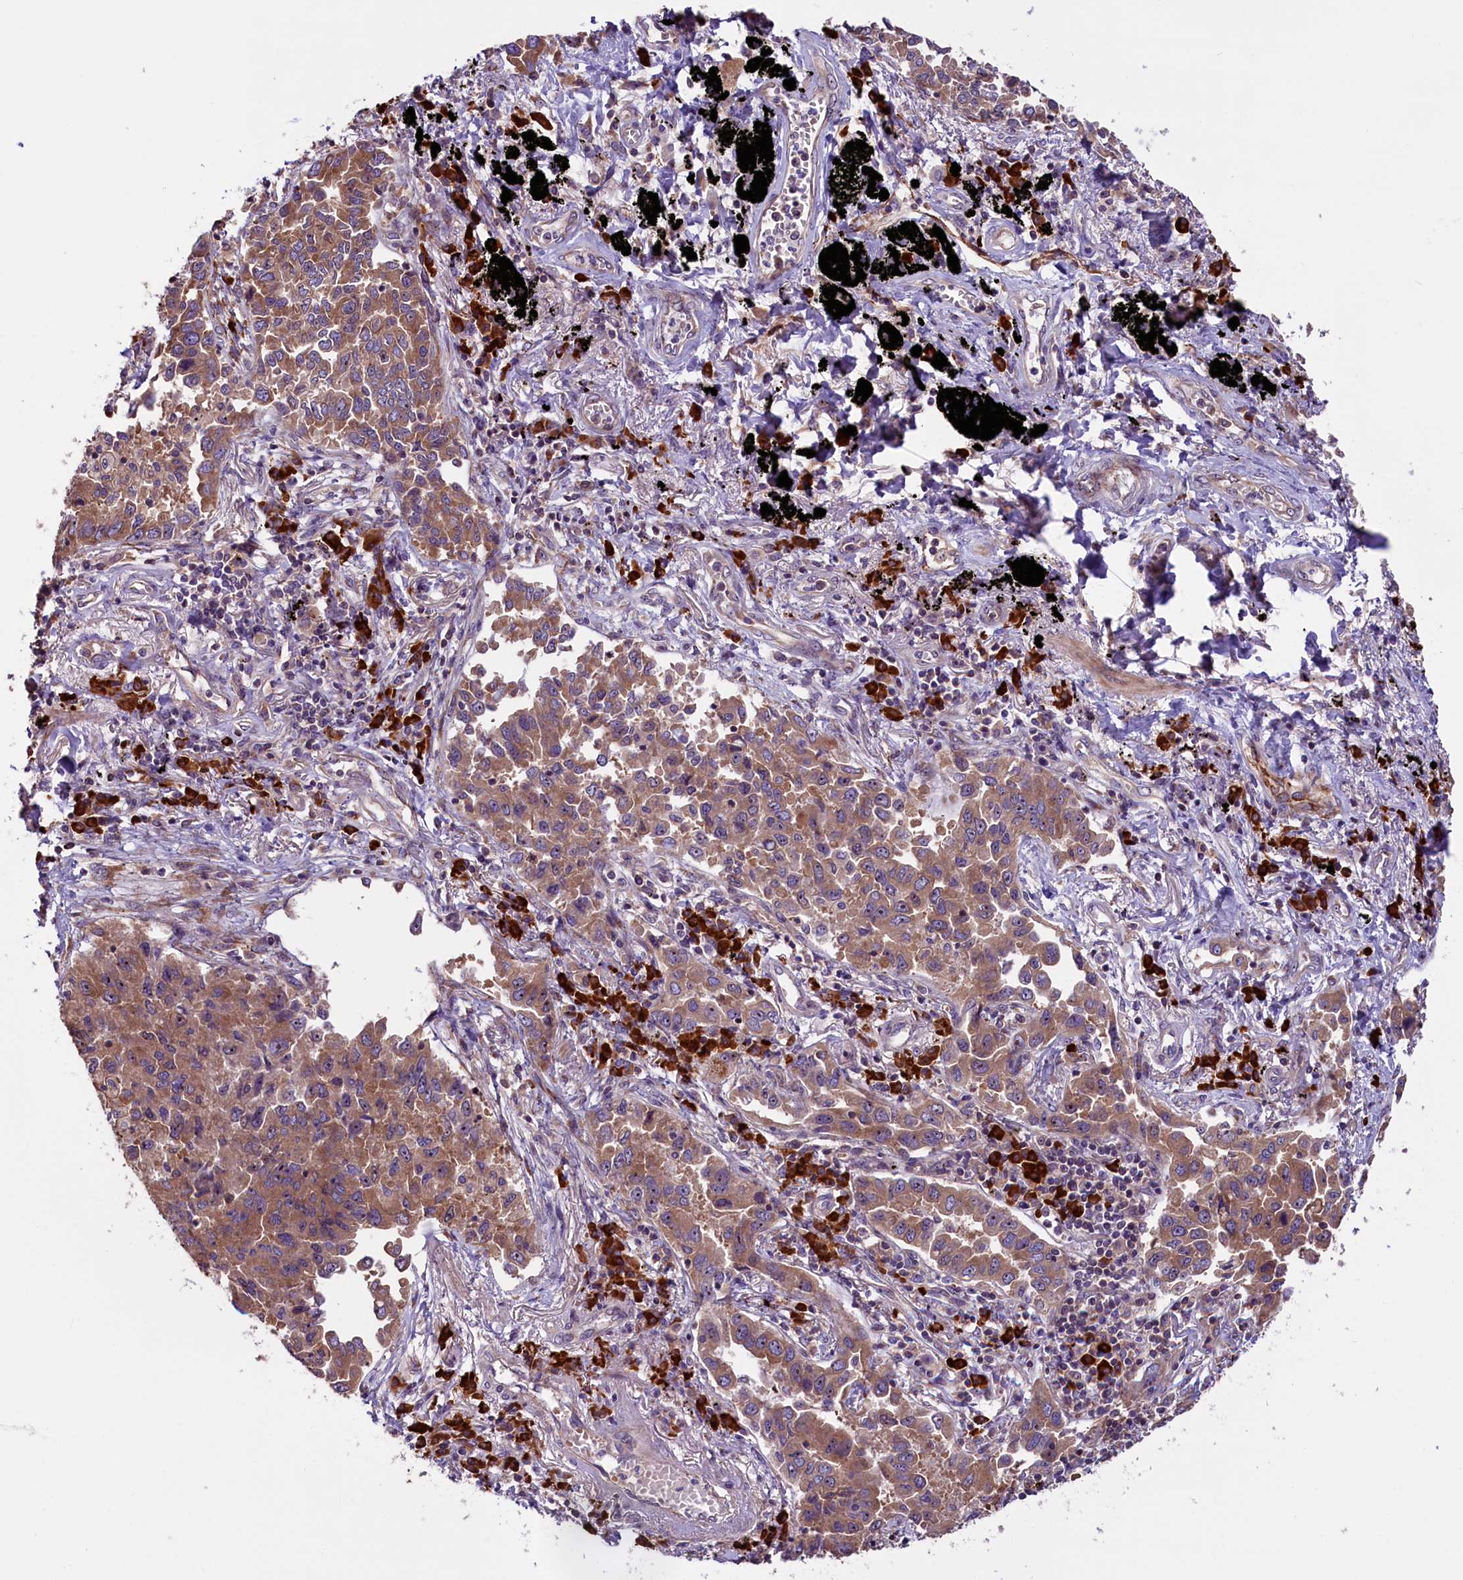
{"staining": {"intensity": "moderate", "quantity": ">75%", "location": "cytoplasmic/membranous"}, "tissue": "lung cancer", "cell_type": "Tumor cells", "image_type": "cancer", "snomed": [{"axis": "morphology", "description": "Adenocarcinoma, NOS"}, {"axis": "topography", "description": "Lung"}], "caption": "Moderate cytoplasmic/membranous protein staining is appreciated in about >75% of tumor cells in adenocarcinoma (lung).", "gene": "FRY", "patient": {"sex": "male", "age": 67}}